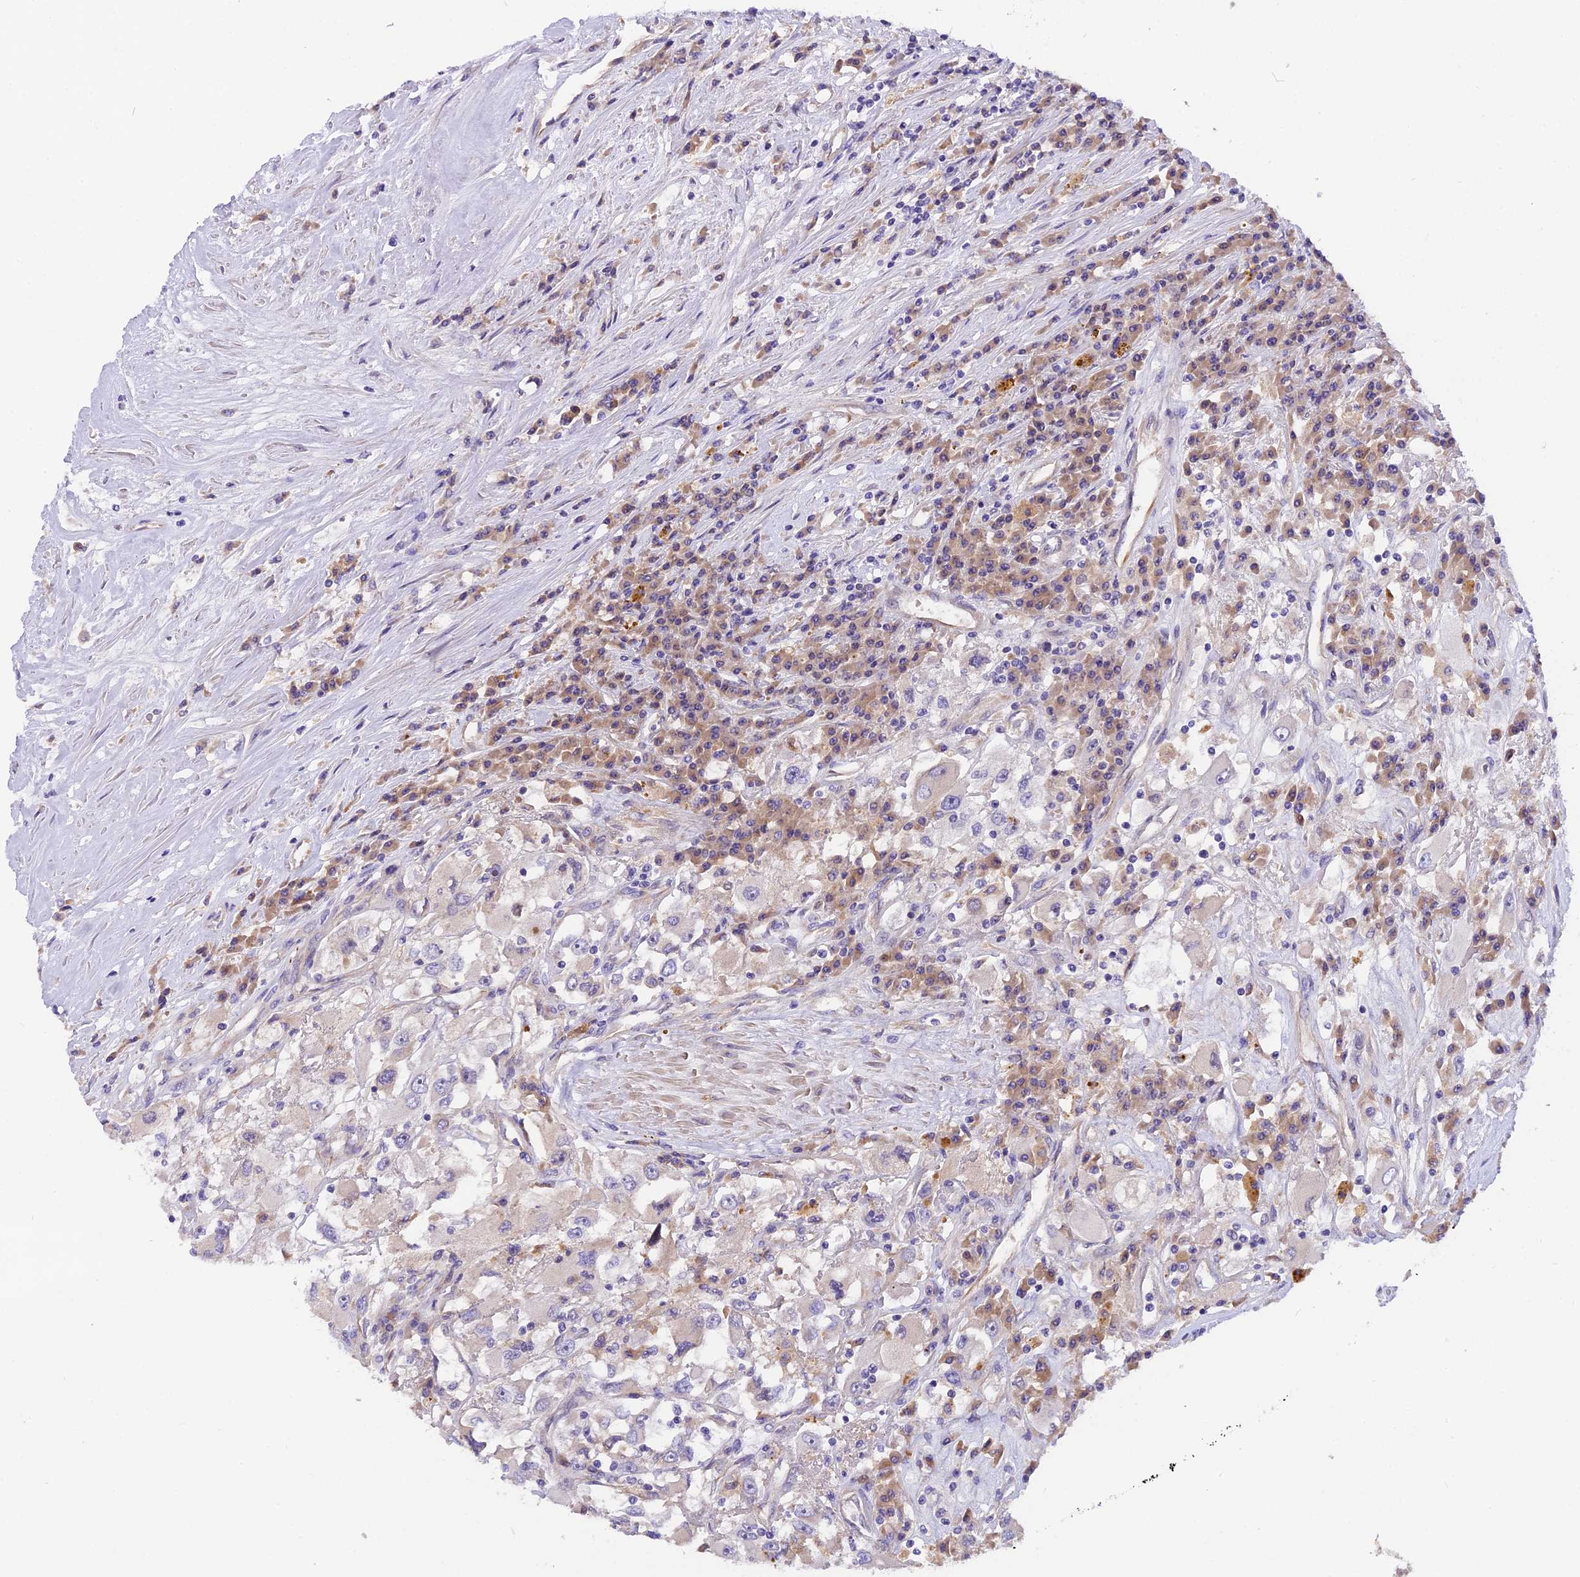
{"staining": {"intensity": "negative", "quantity": "none", "location": "none"}, "tissue": "renal cancer", "cell_type": "Tumor cells", "image_type": "cancer", "snomed": [{"axis": "morphology", "description": "Adenocarcinoma, NOS"}, {"axis": "topography", "description": "Kidney"}], "caption": "Tumor cells are negative for protein expression in human renal adenocarcinoma. Brightfield microscopy of IHC stained with DAB (brown) and hematoxylin (blue), captured at high magnification.", "gene": "CCDC32", "patient": {"sex": "female", "age": 52}}